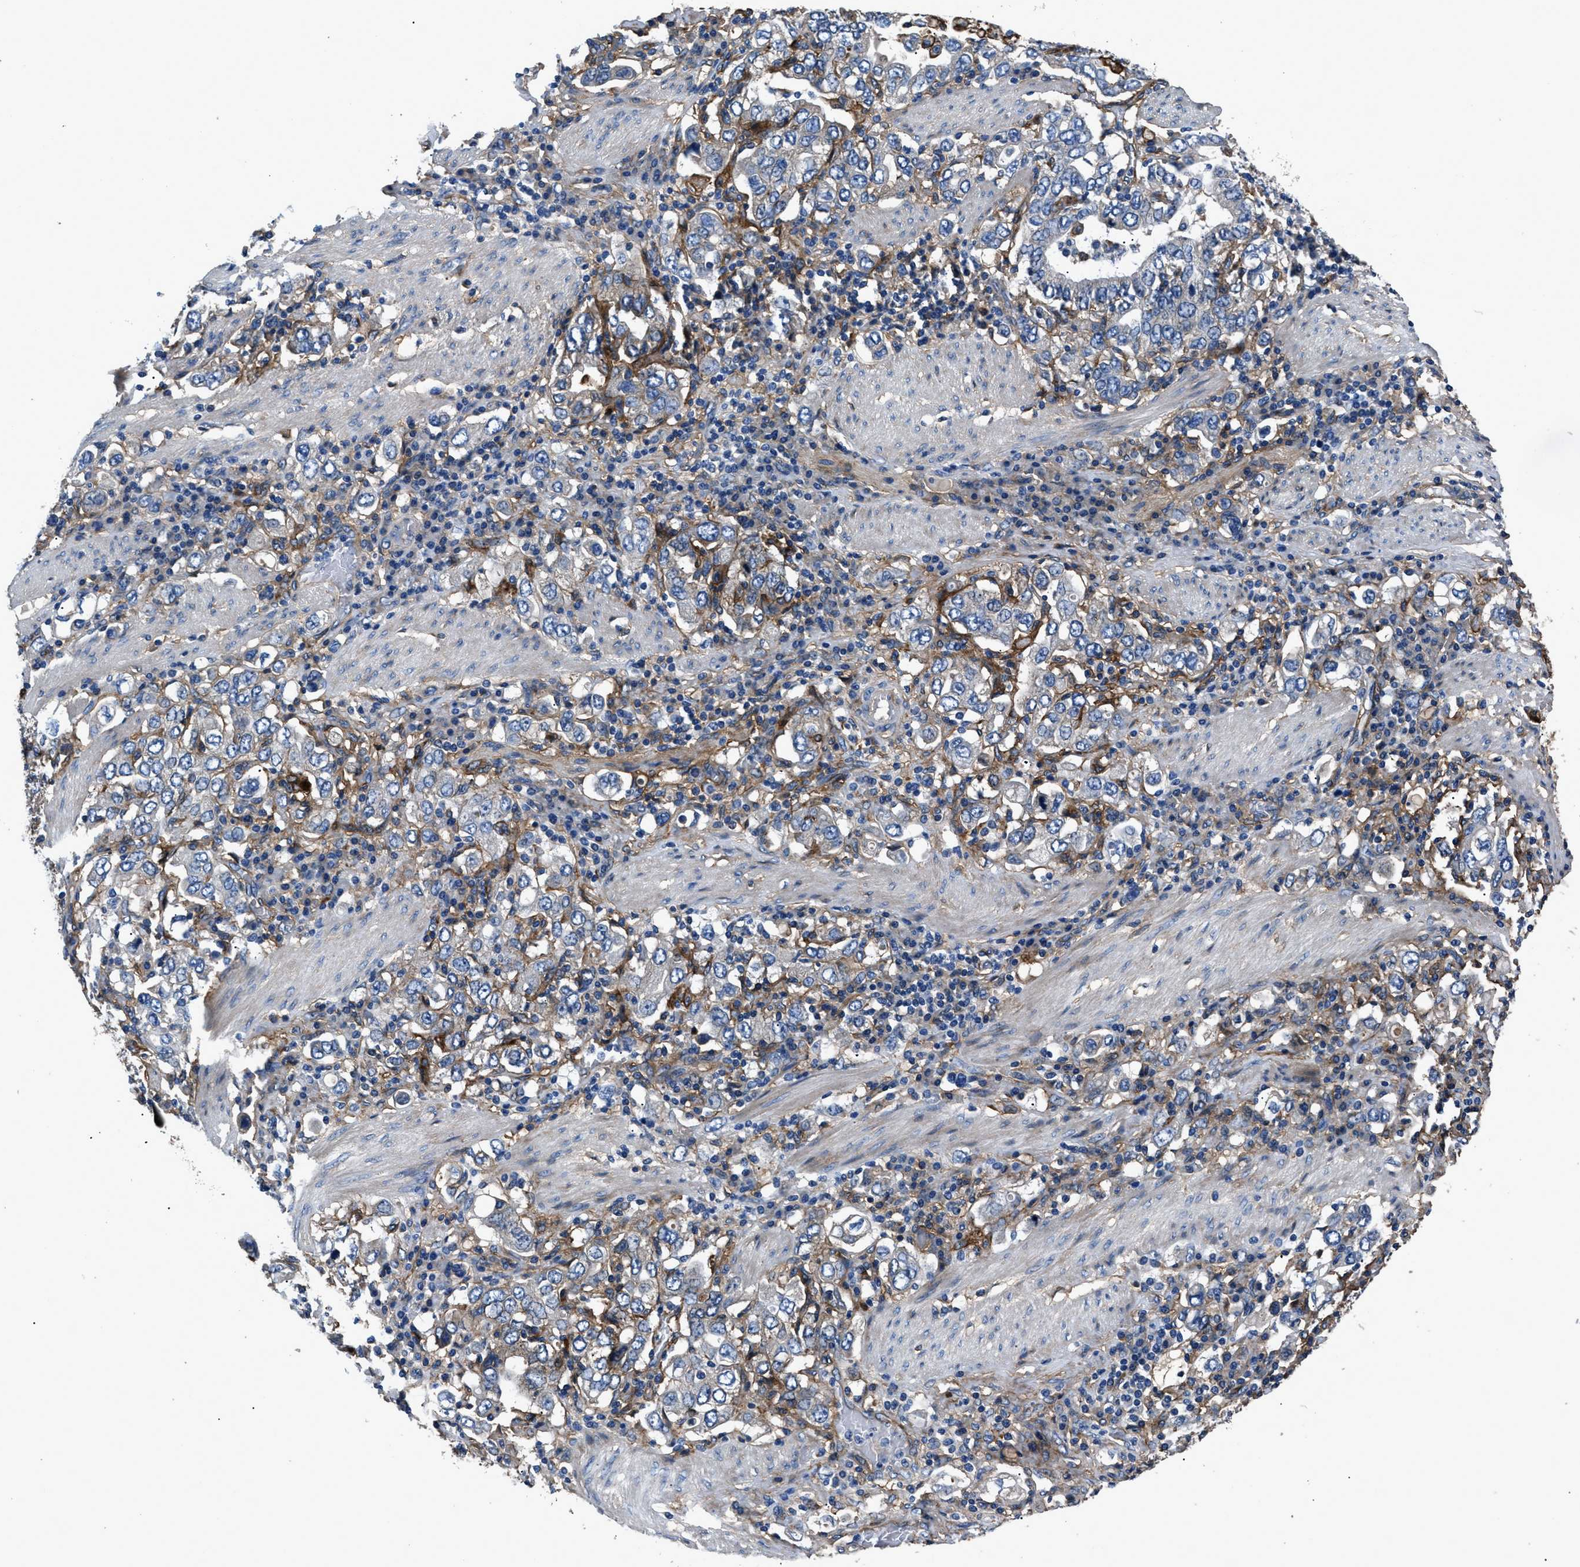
{"staining": {"intensity": "negative", "quantity": "none", "location": "none"}, "tissue": "stomach cancer", "cell_type": "Tumor cells", "image_type": "cancer", "snomed": [{"axis": "morphology", "description": "Adenocarcinoma, NOS"}, {"axis": "topography", "description": "Stomach, upper"}], "caption": "Immunohistochemistry (IHC) histopathology image of neoplastic tissue: stomach cancer (adenocarcinoma) stained with DAB (3,3'-diaminobenzidine) exhibits no significant protein expression in tumor cells.", "gene": "CD276", "patient": {"sex": "male", "age": 62}}